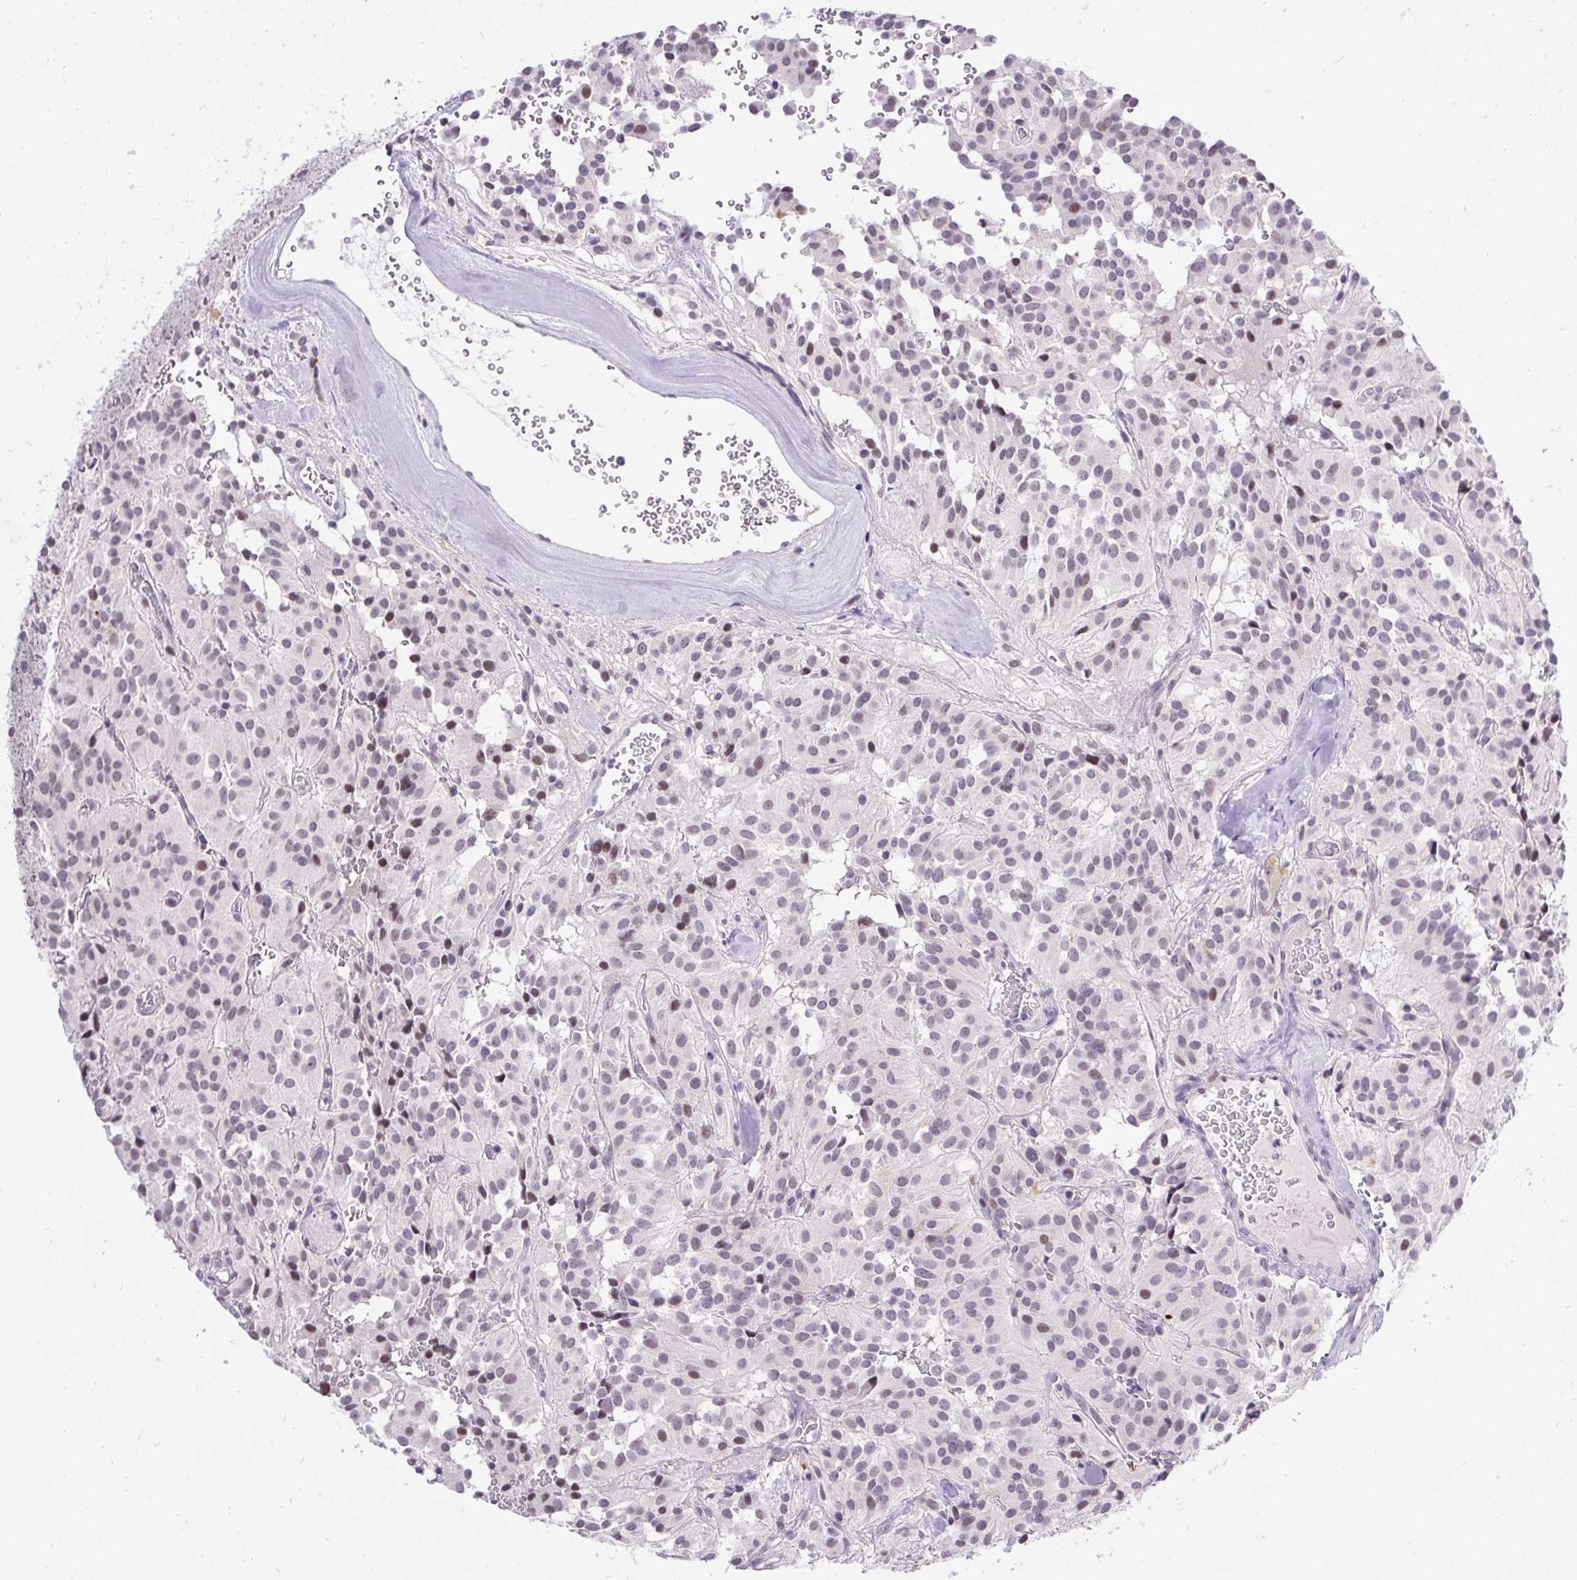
{"staining": {"intensity": "weak", "quantity": "<25%", "location": "nuclear"}, "tissue": "glioma", "cell_type": "Tumor cells", "image_type": "cancer", "snomed": [{"axis": "morphology", "description": "Glioma, malignant, Low grade"}, {"axis": "topography", "description": "Brain"}], "caption": "High magnification brightfield microscopy of glioma stained with DAB (3,3'-diaminobenzidine) (brown) and counterstained with hematoxylin (blue): tumor cells show no significant staining.", "gene": "WNT10B", "patient": {"sex": "male", "age": 42}}